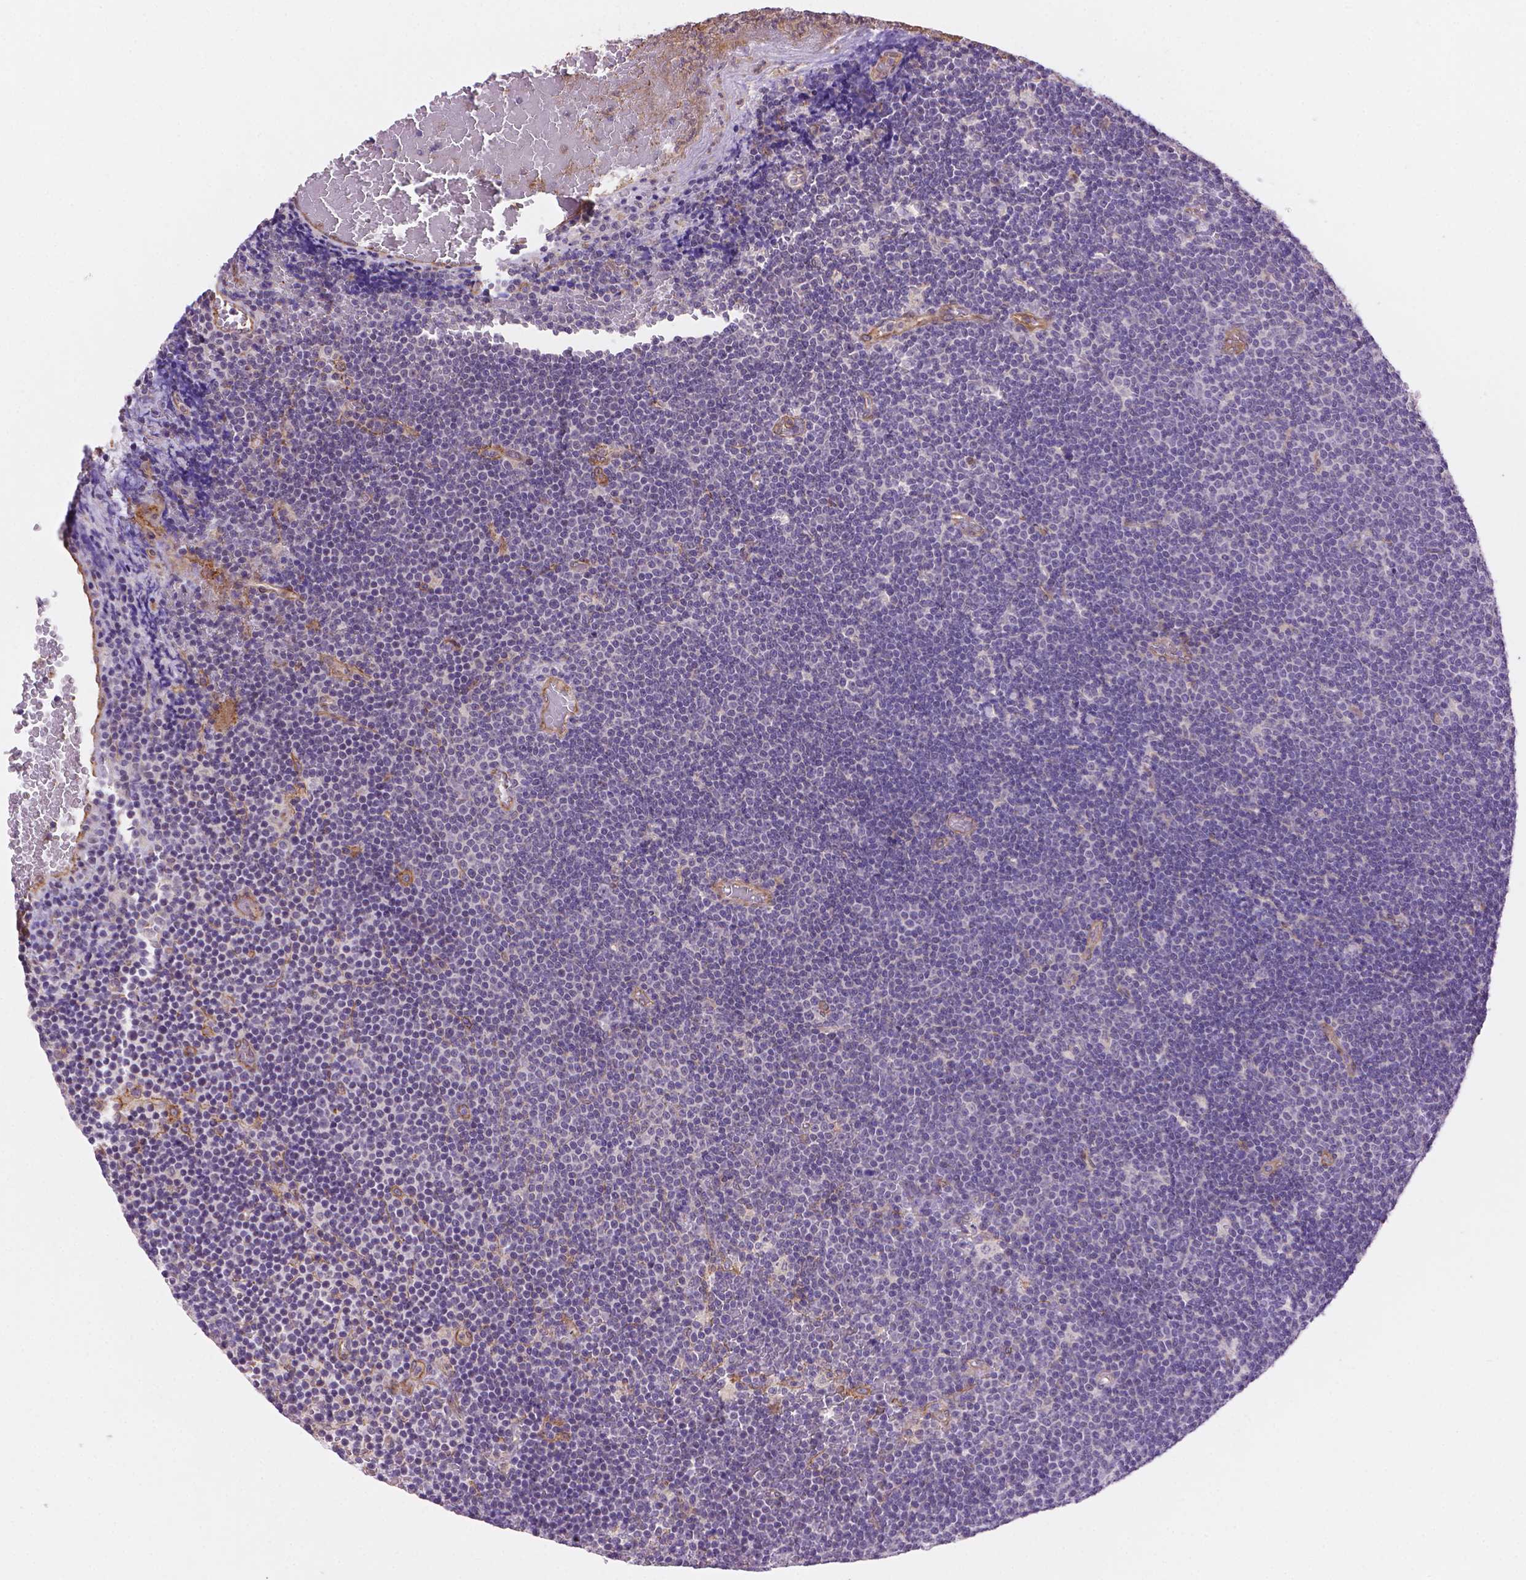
{"staining": {"intensity": "negative", "quantity": "none", "location": "none"}, "tissue": "lymphoma", "cell_type": "Tumor cells", "image_type": "cancer", "snomed": [{"axis": "morphology", "description": "Malignant lymphoma, non-Hodgkin's type, Low grade"}, {"axis": "topography", "description": "Brain"}], "caption": "A histopathology image of low-grade malignant lymphoma, non-Hodgkin's type stained for a protein shows no brown staining in tumor cells. (Immunohistochemistry (ihc), brightfield microscopy, high magnification).", "gene": "AMMECR1", "patient": {"sex": "female", "age": 66}}